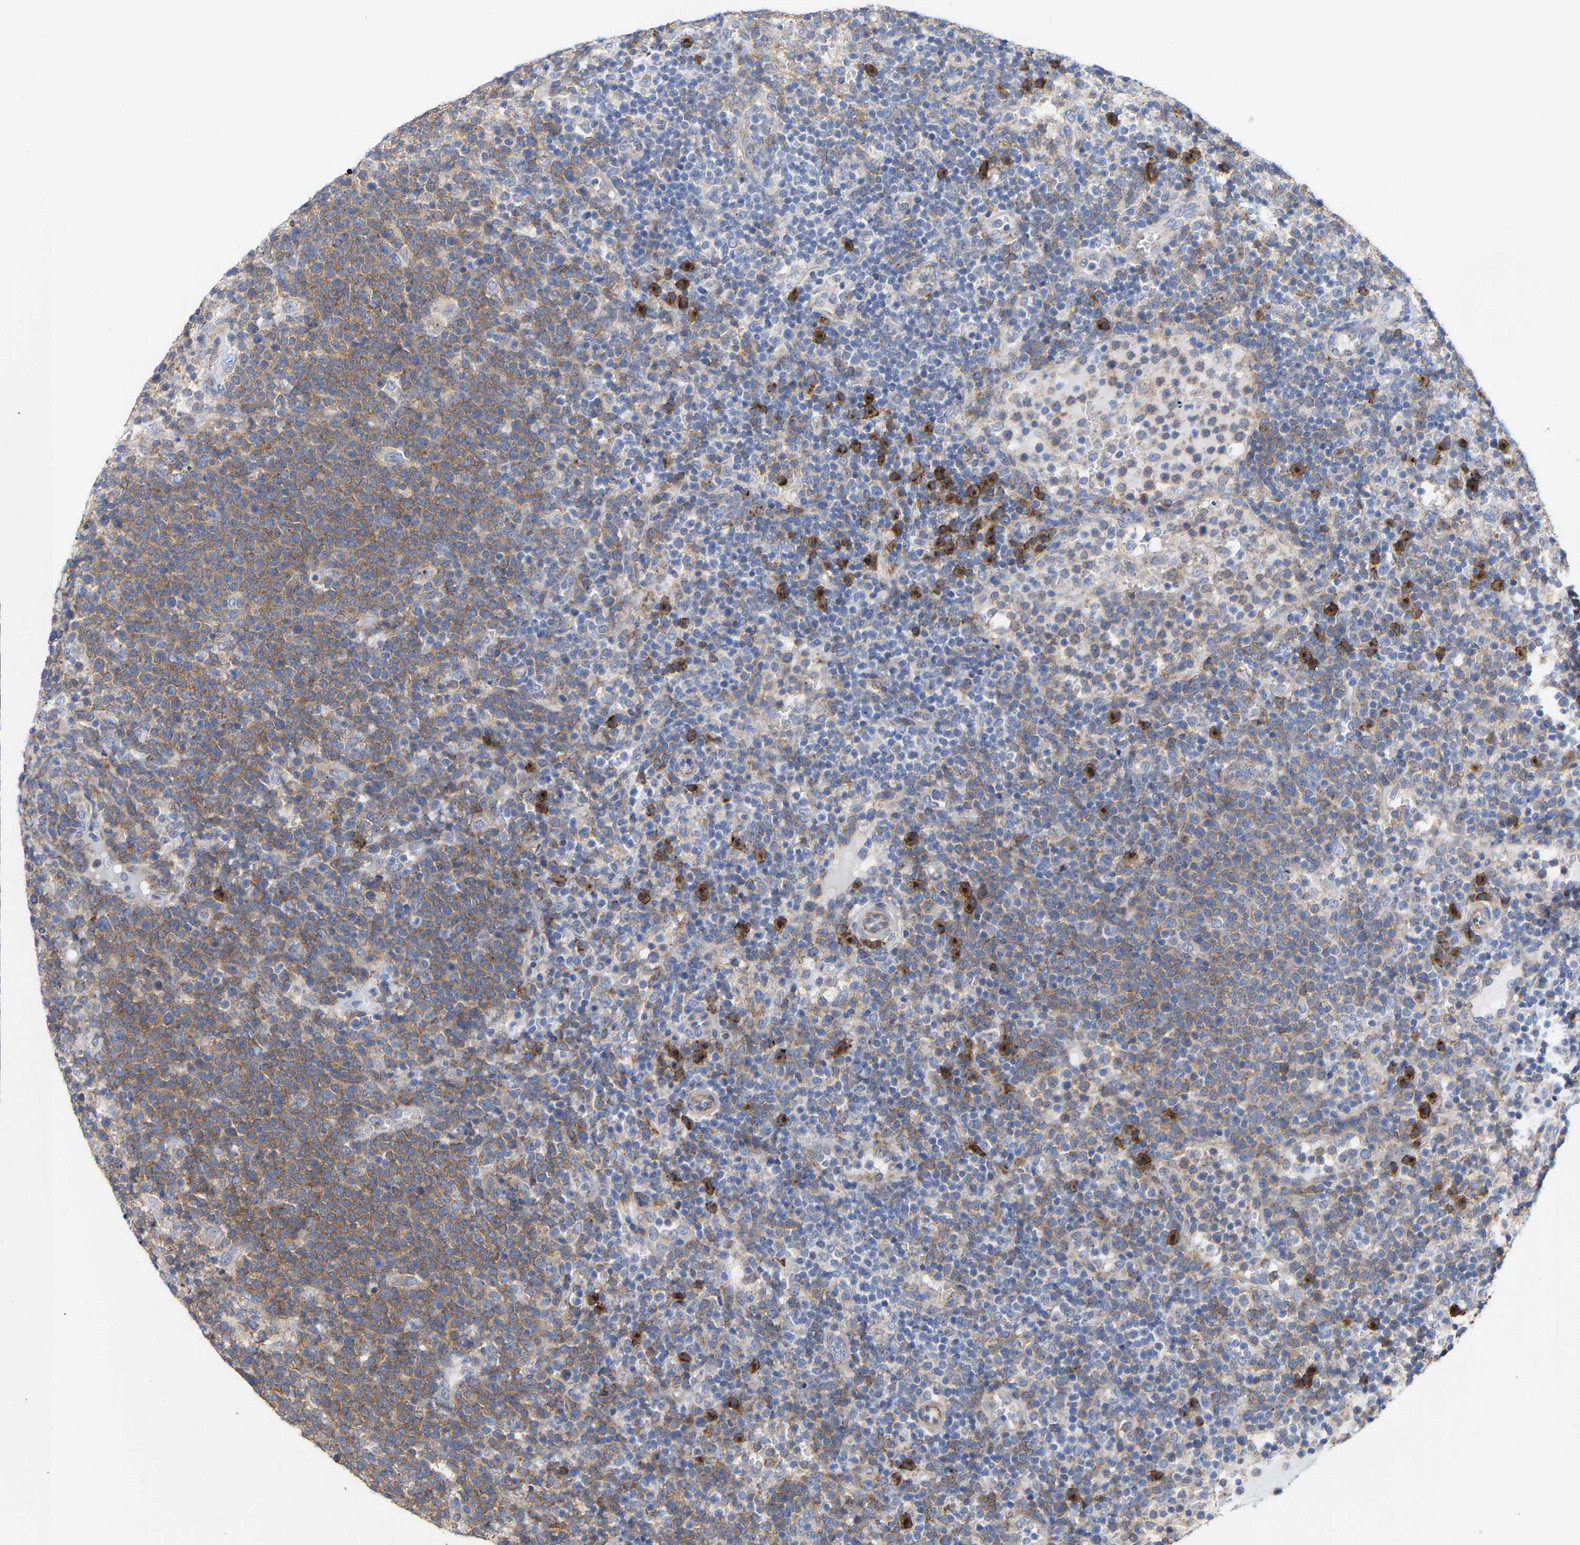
{"staining": {"intensity": "moderate", "quantity": ">75%", "location": "cytoplasmic/membranous"}, "tissue": "lymphoma", "cell_type": "Tumor cells", "image_type": "cancer", "snomed": [{"axis": "morphology", "description": "Malignant lymphoma, non-Hodgkin's type, High grade"}, {"axis": "topography", "description": "Lymph node"}], "caption": "The micrograph shows a brown stain indicating the presence of a protein in the cytoplasmic/membranous of tumor cells in high-grade malignant lymphoma, non-Hodgkin's type.", "gene": "PPP1R15A", "patient": {"sex": "male", "age": 61}}